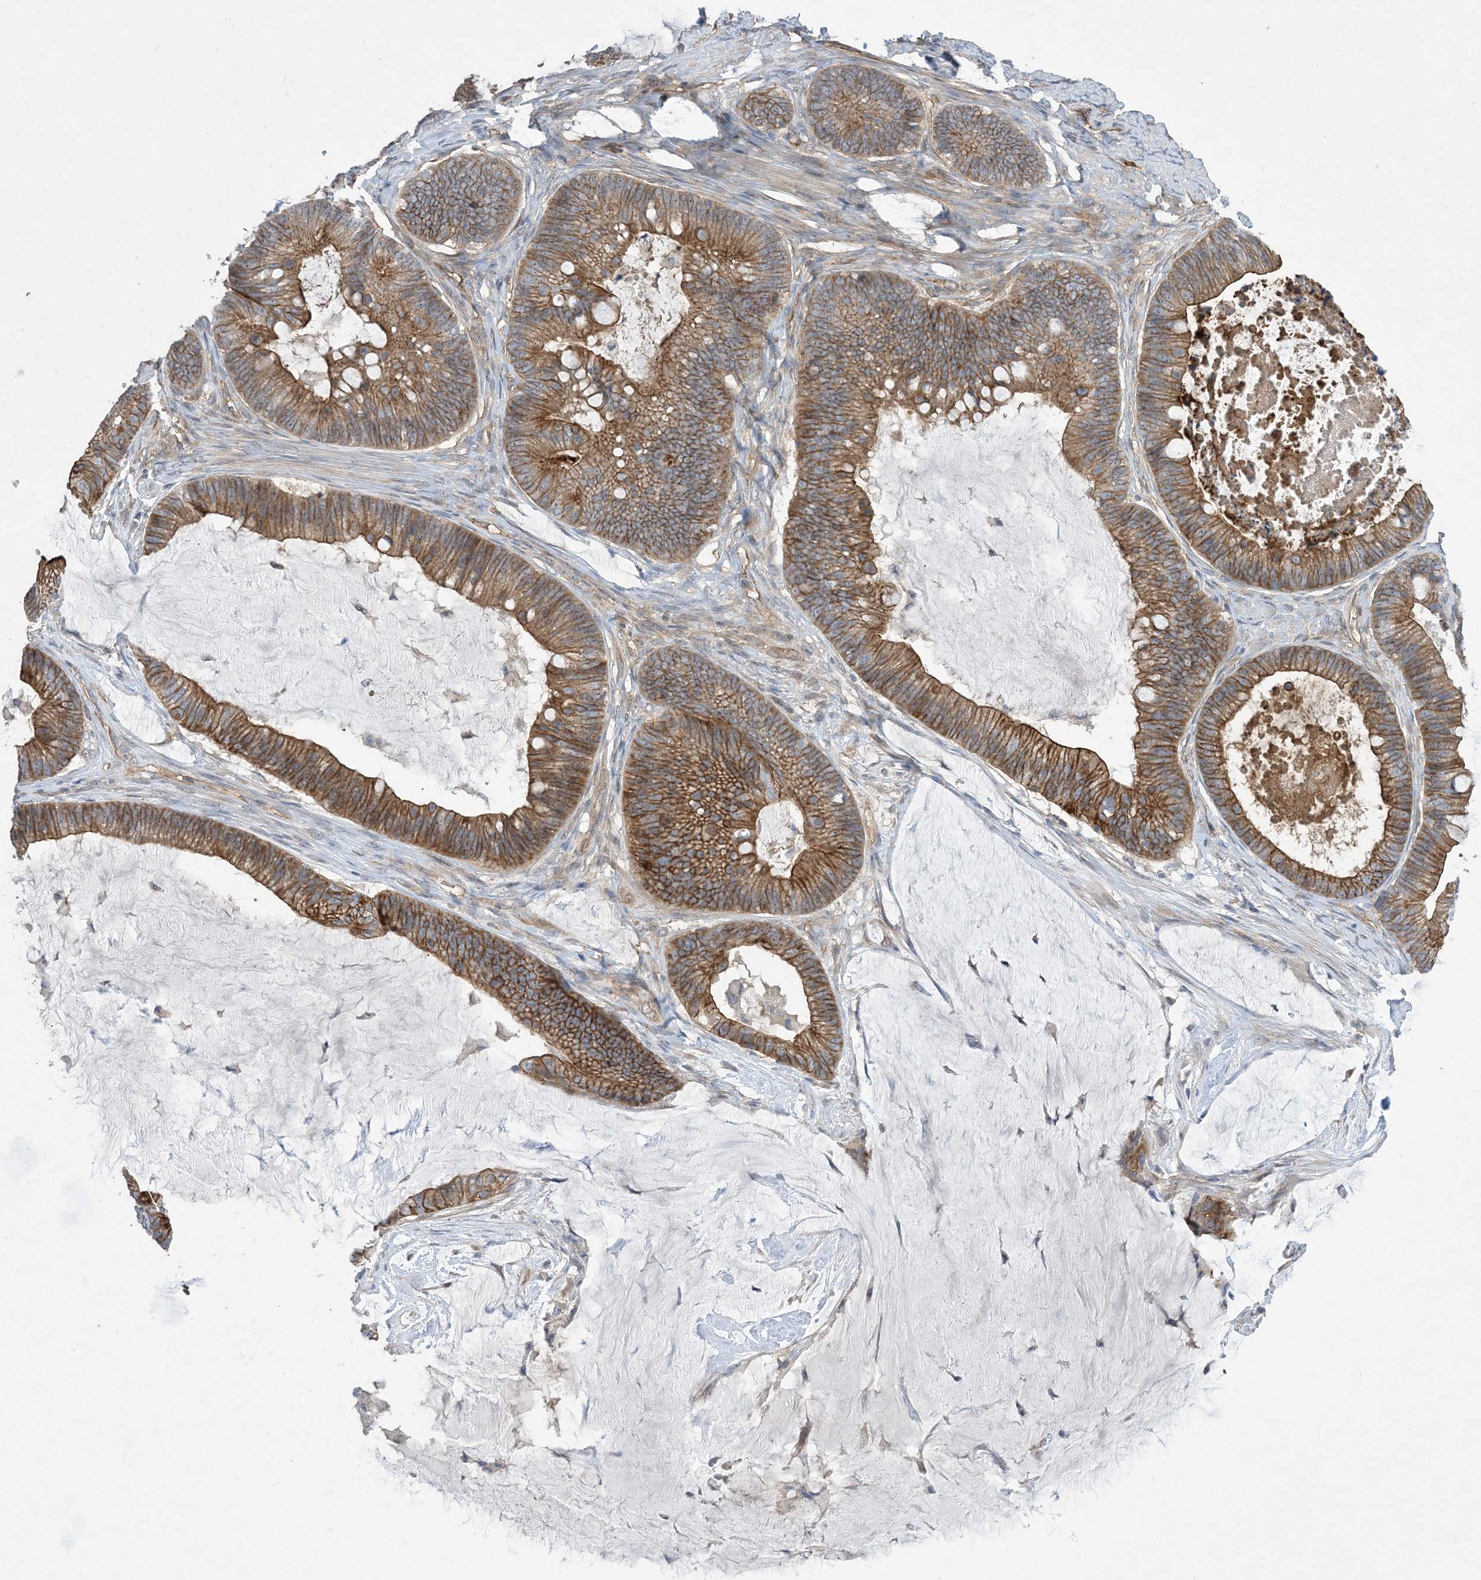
{"staining": {"intensity": "moderate", "quantity": ">75%", "location": "cytoplasmic/membranous"}, "tissue": "ovarian cancer", "cell_type": "Tumor cells", "image_type": "cancer", "snomed": [{"axis": "morphology", "description": "Cystadenocarcinoma, mucinous, NOS"}, {"axis": "topography", "description": "Ovary"}], "caption": "Immunohistochemistry (DAB) staining of human mucinous cystadenocarcinoma (ovarian) reveals moderate cytoplasmic/membranous protein expression in about >75% of tumor cells. The staining was performed using DAB to visualize the protein expression in brown, while the nuclei were stained in blue with hematoxylin (Magnification: 20x).", "gene": "AOC1", "patient": {"sex": "female", "age": 61}}